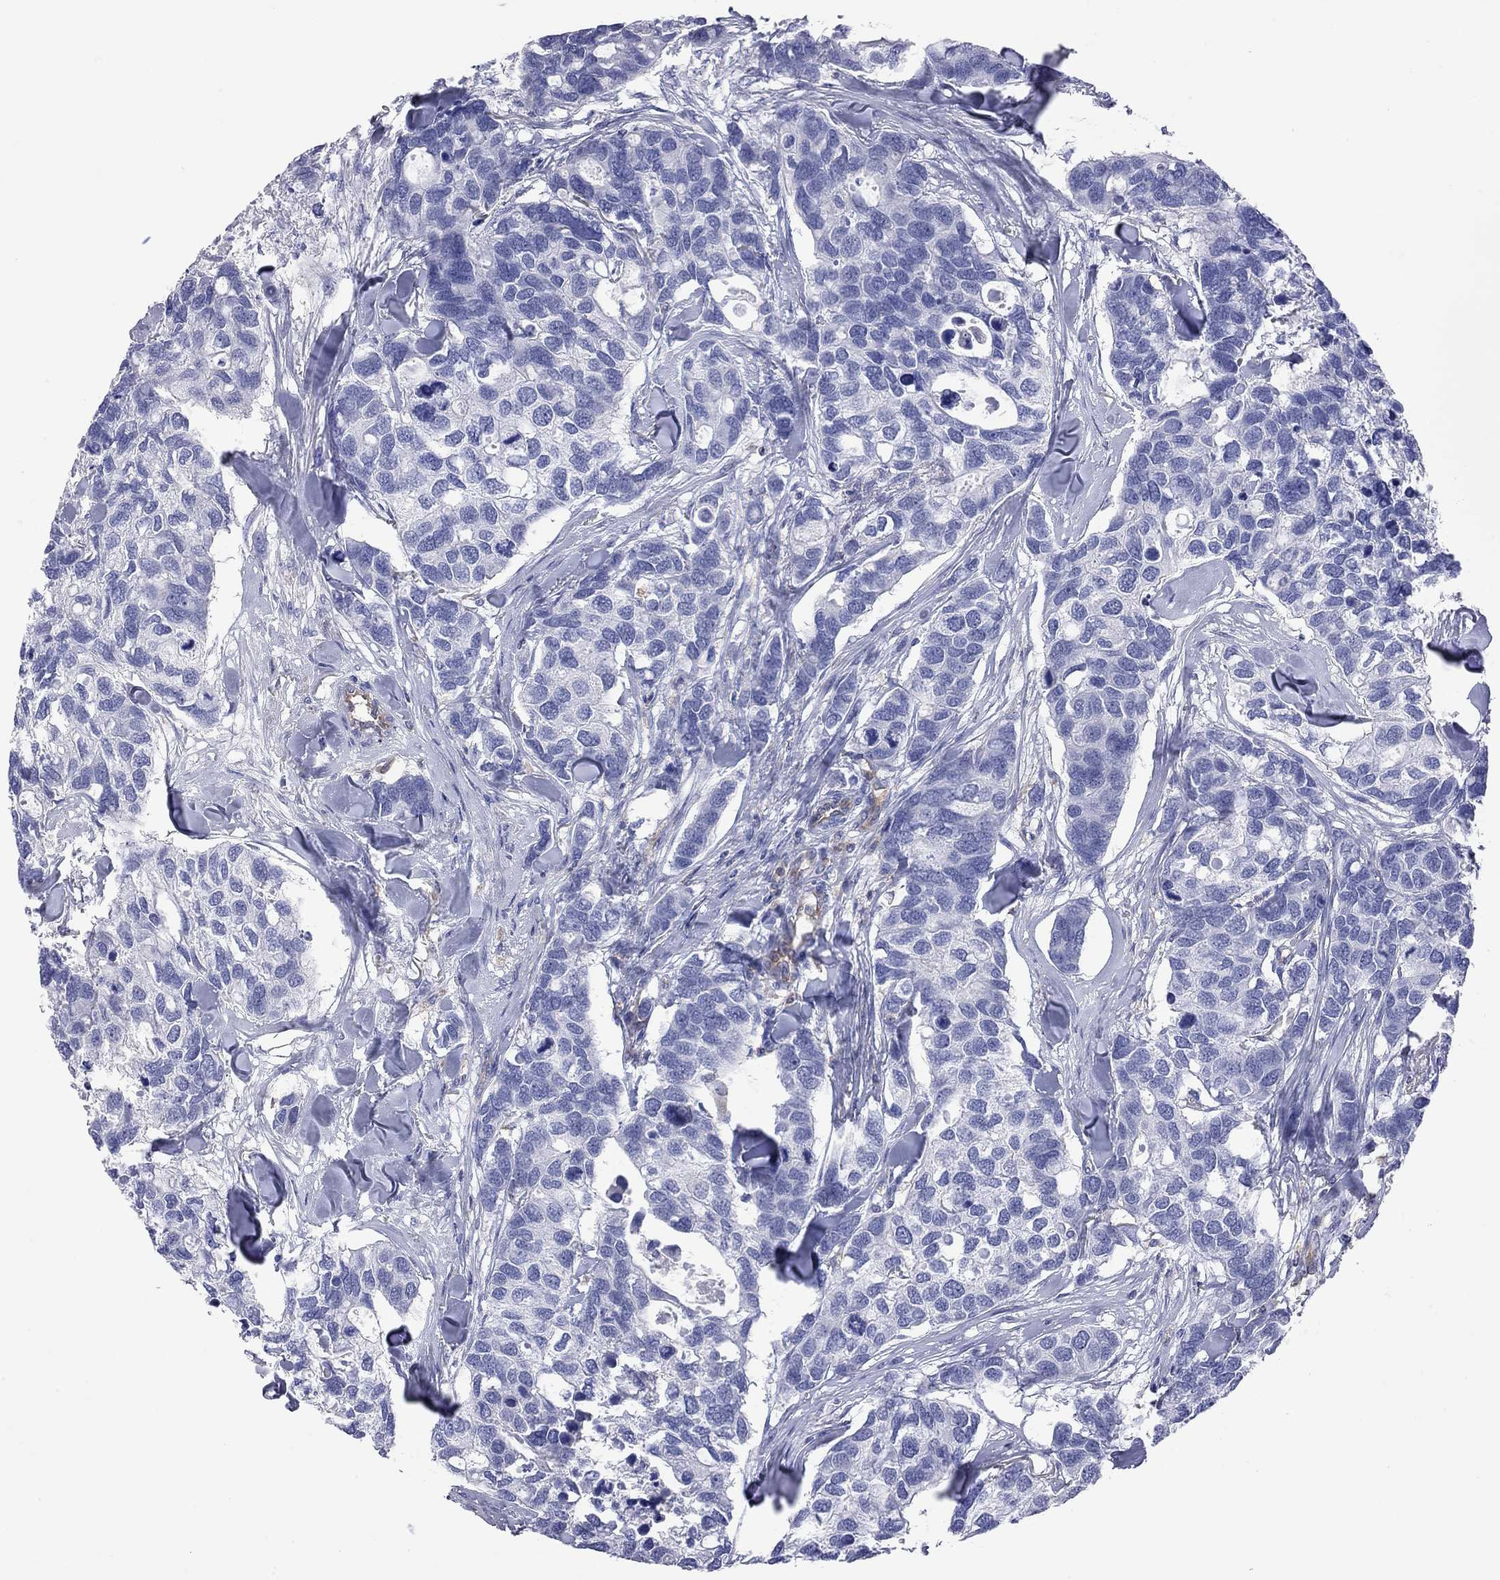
{"staining": {"intensity": "negative", "quantity": "none", "location": "none"}, "tissue": "breast cancer", "cell_type": "Tumor cells", "image_type": "cancer", "snomed": [{"axis": "morphology", "description": "Duct carcinoma"}, {"axis": "topography", "description": "Breast"}], "caption": "Immunohistochemistry photomicrograph of human breast cancer (infiltrating ductal carcinoma) stained for a protein (brown), which reveals no positivity in tumor cells. (Immunohistochemistry, brightfield microscopy, high magnification).", "gene": "ABI3", "patient": {"sex": "female", "age": 83}}